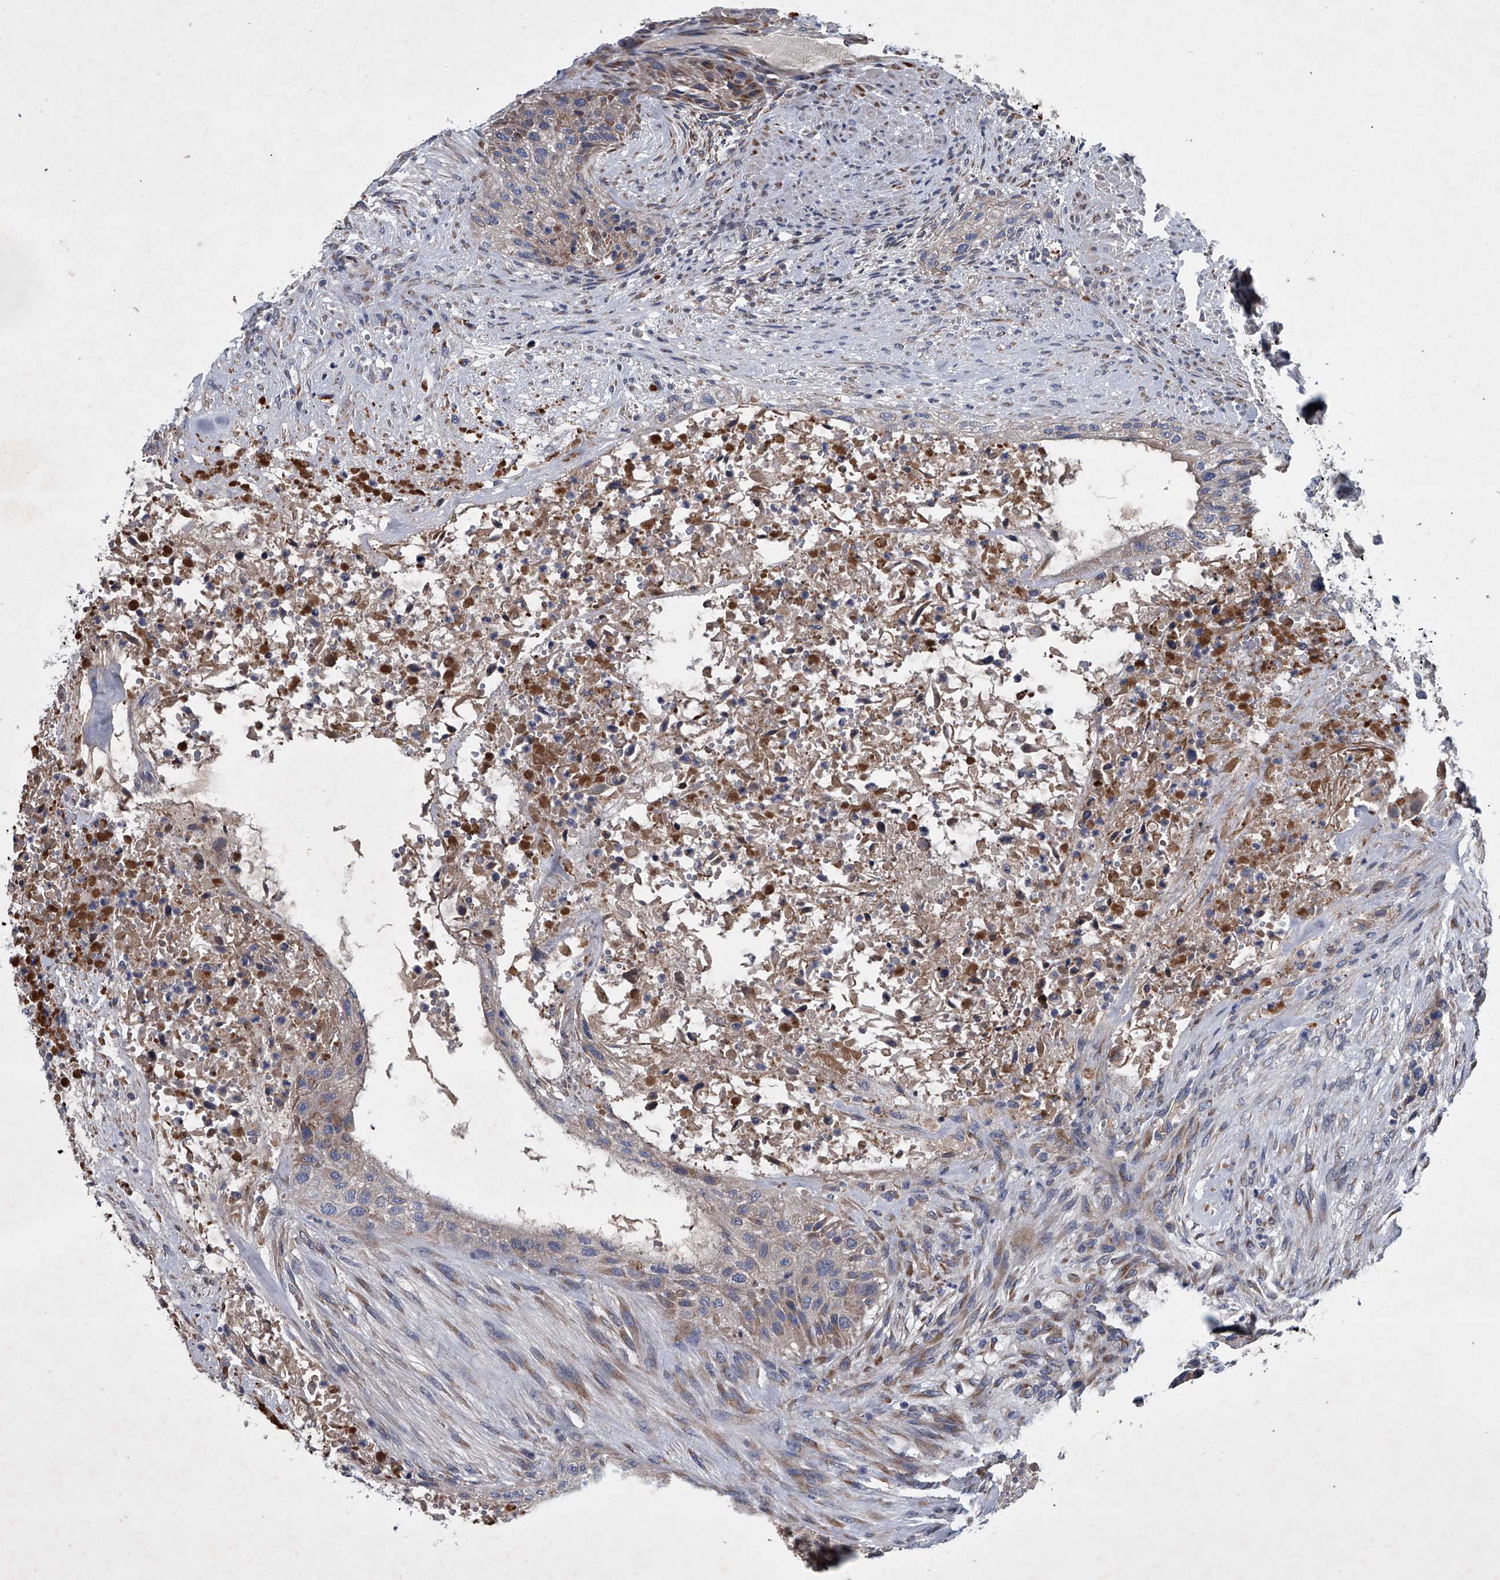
{"staining": {"intensity": "weak", "quantity": "<25%", "location": "cytoplasmic/membranous"}, "tissue": "urothelial cancer", "cell_type": "Tumor cells", "image_type": "cancer", "snomed": [{"axis": "morphology", "description": "Urothelial carcinoma, High grade"}, {"axis": "topography", "description": "Urinary bladder"}], "caption": "Tumor cells are negative for protein expression in human urothelial cancer. (Brightfield microscopy of DAB (3,3'-diaminobenzidine) IHC at high magnification).", "gene": "ABCG1", "patient": {"sex": "male", "age": 35}}